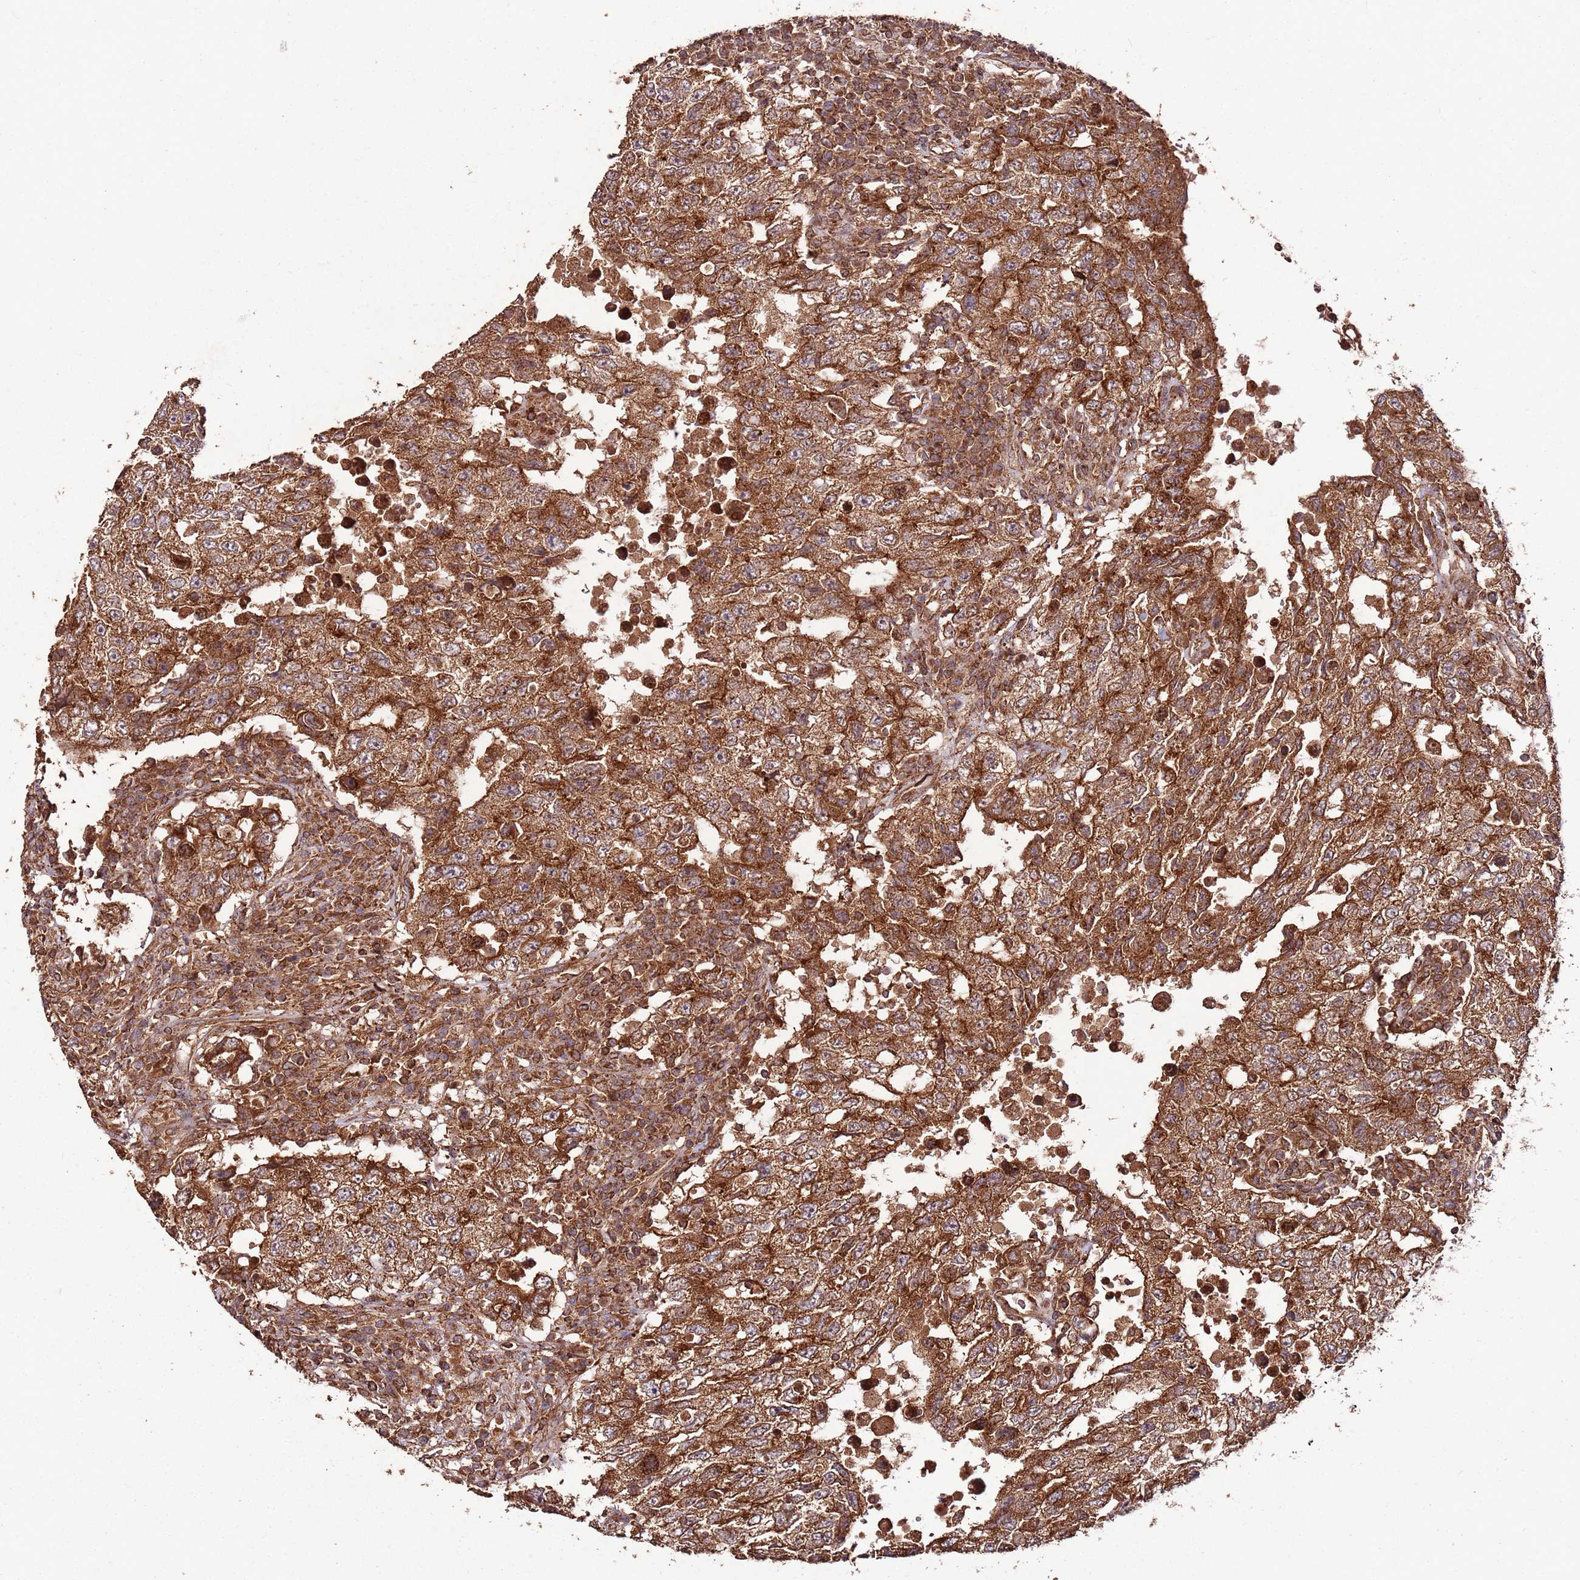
{"staining": {"intensity": "strong", "quantity": ">75%", "location": "cytoplasmic/membranous"}, "tissue": "testis cancer", "cell_type": "Tumor cells", "image_type": "cancer", "snomed": [{"axis": "morphology", "description": "Carcinoma, Embryonal, NOS"}, {"axis": "topography", "description": "Testis"}], "caption": "Human testis cancer (embryonal carcinoma) stained for a protein (brown) reveals strong cytoplasmic/membranous positive expression in approximately >75% of tumor cells.", "gene": "FAM186A", "patient": {"sex": "male", "age": 26}}